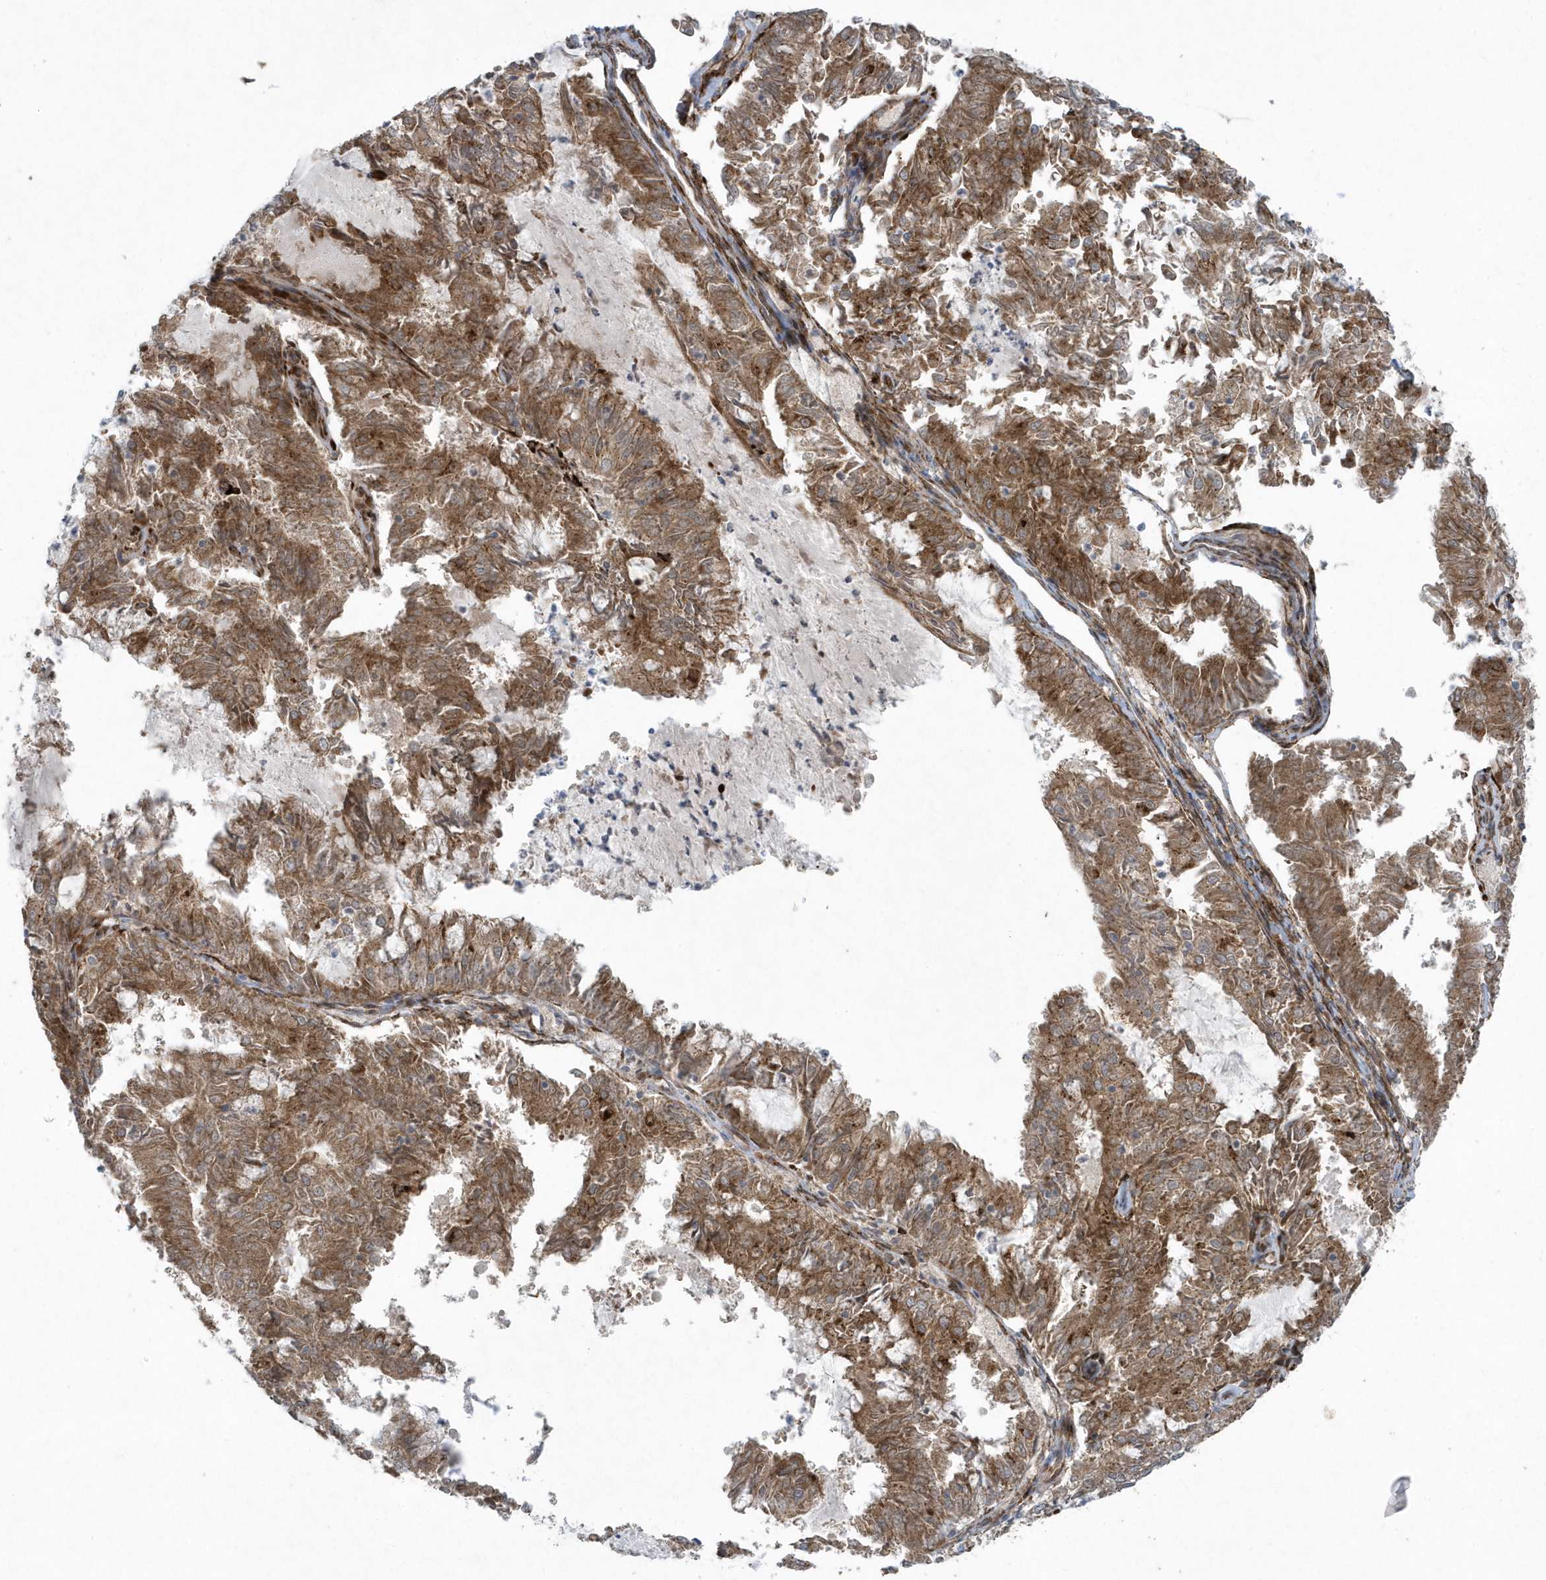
{"staining": {"intensity": "moderate", "quantity": ">75%", "location": "cytoplasmic/membranous"}, "tissue": "endometrial cancer", "cell_type": "Tumor cells", "image_type": "cancer", "snomed": [{"axis": "morphology", "description": "Adenocarcinoma, NOS"}, {"axis": "topography", "description": "Endometrium"}], "caption": "The immunohistochemical stain shows moderate cytoplasmic/membranous expression in tumor cells of endometrial cancer (adenocarcinoma) tissue. (IHC, brightfield microscopy, high magnification).", "gene": "FAM98A", "patient": {"sex": "female", "age": 57}}